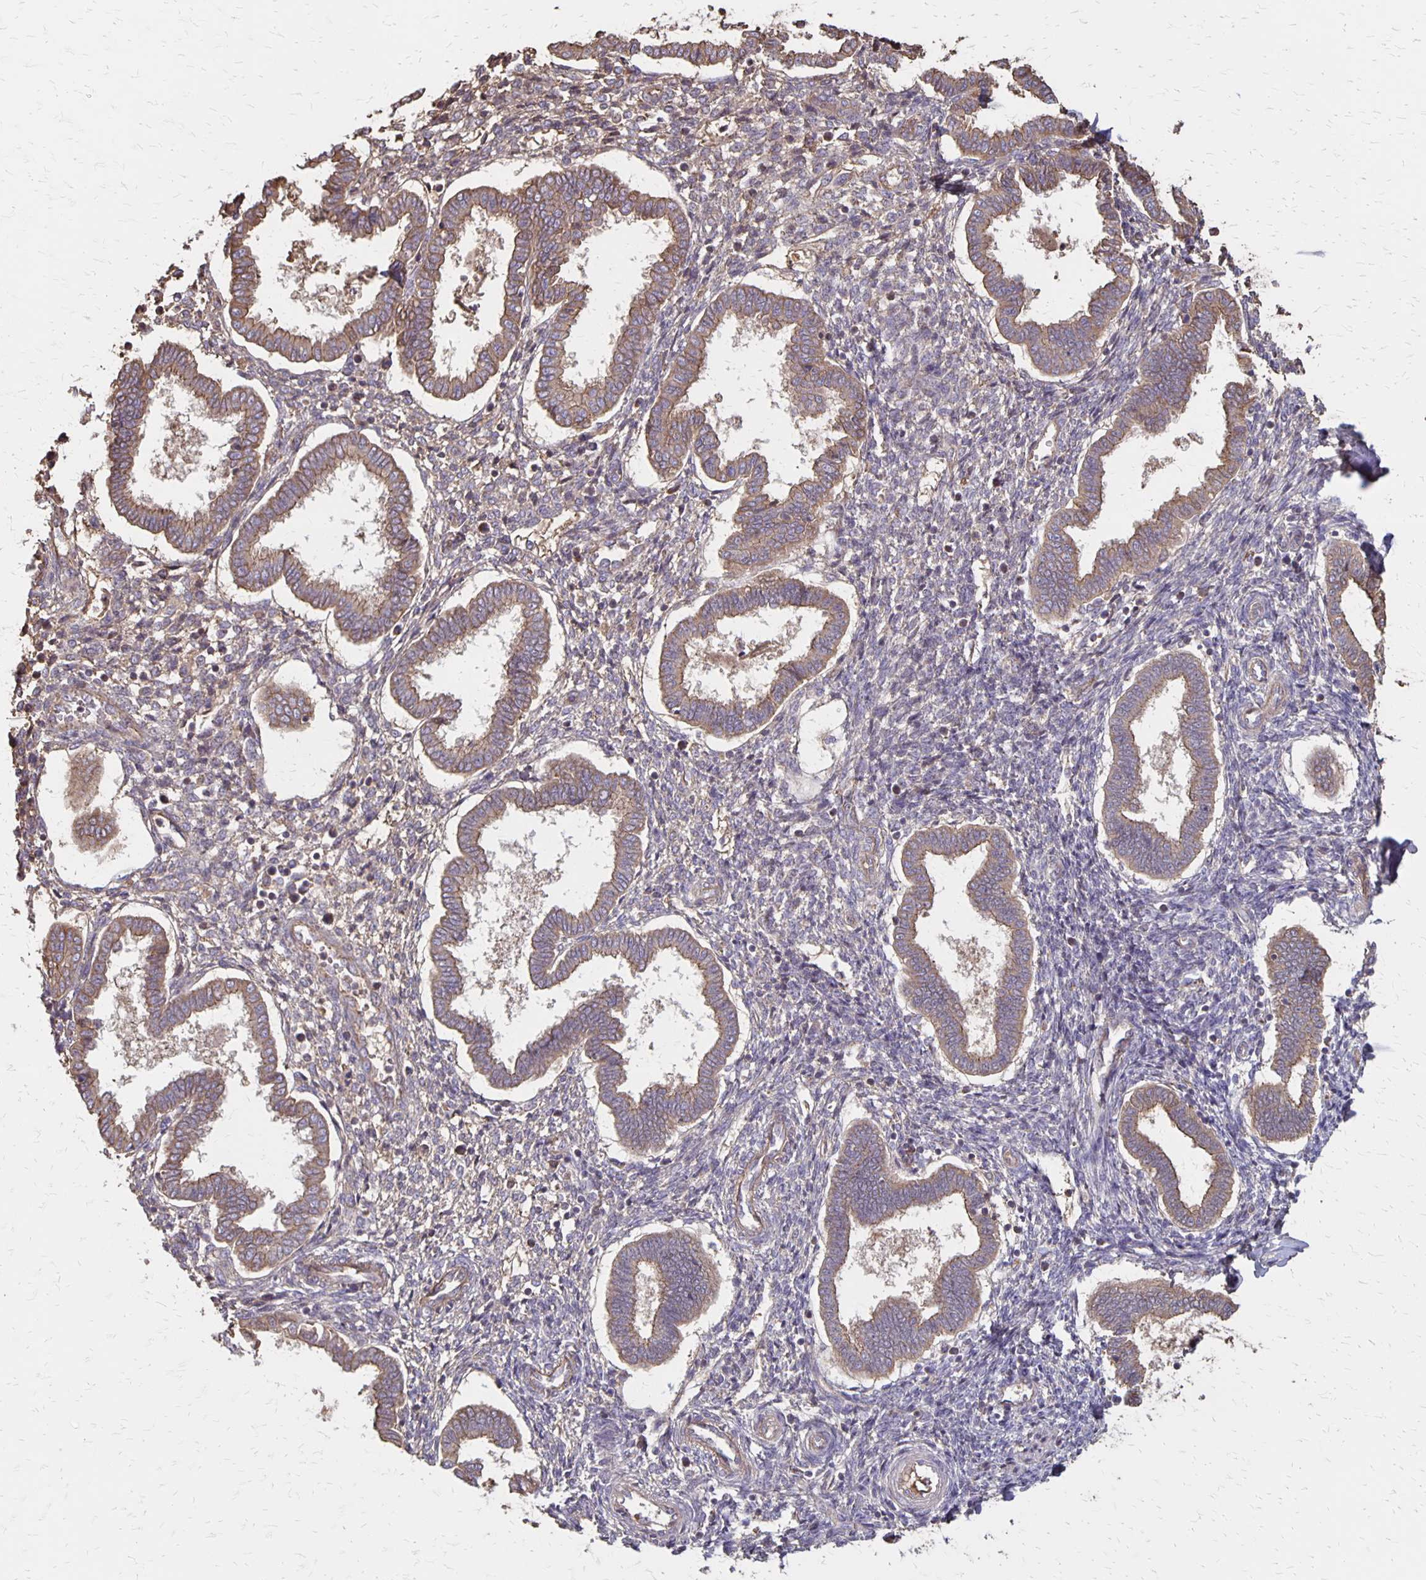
{"staining": {"intensity": "weak", "quantity": "<25%", "location": "cytoplasmic/membranous"}, "tissue": "endometrium", "cell_type": "Cells in endometrial stroma", "image_type": "normal", "snomed": [{"axis": "morphology", "description": "Normal tissue, NOS"}, {"axis": "topography", "description": "Endometrium"}], "caption": "This image is of benign endometrium stained with IHC to label a protein in brown with the nuclei are counter-stained blue. There is no positivity in cells in endometrial stroma.", "gene": "PROM2", "patient": {"sex": "female", "age": 24}}